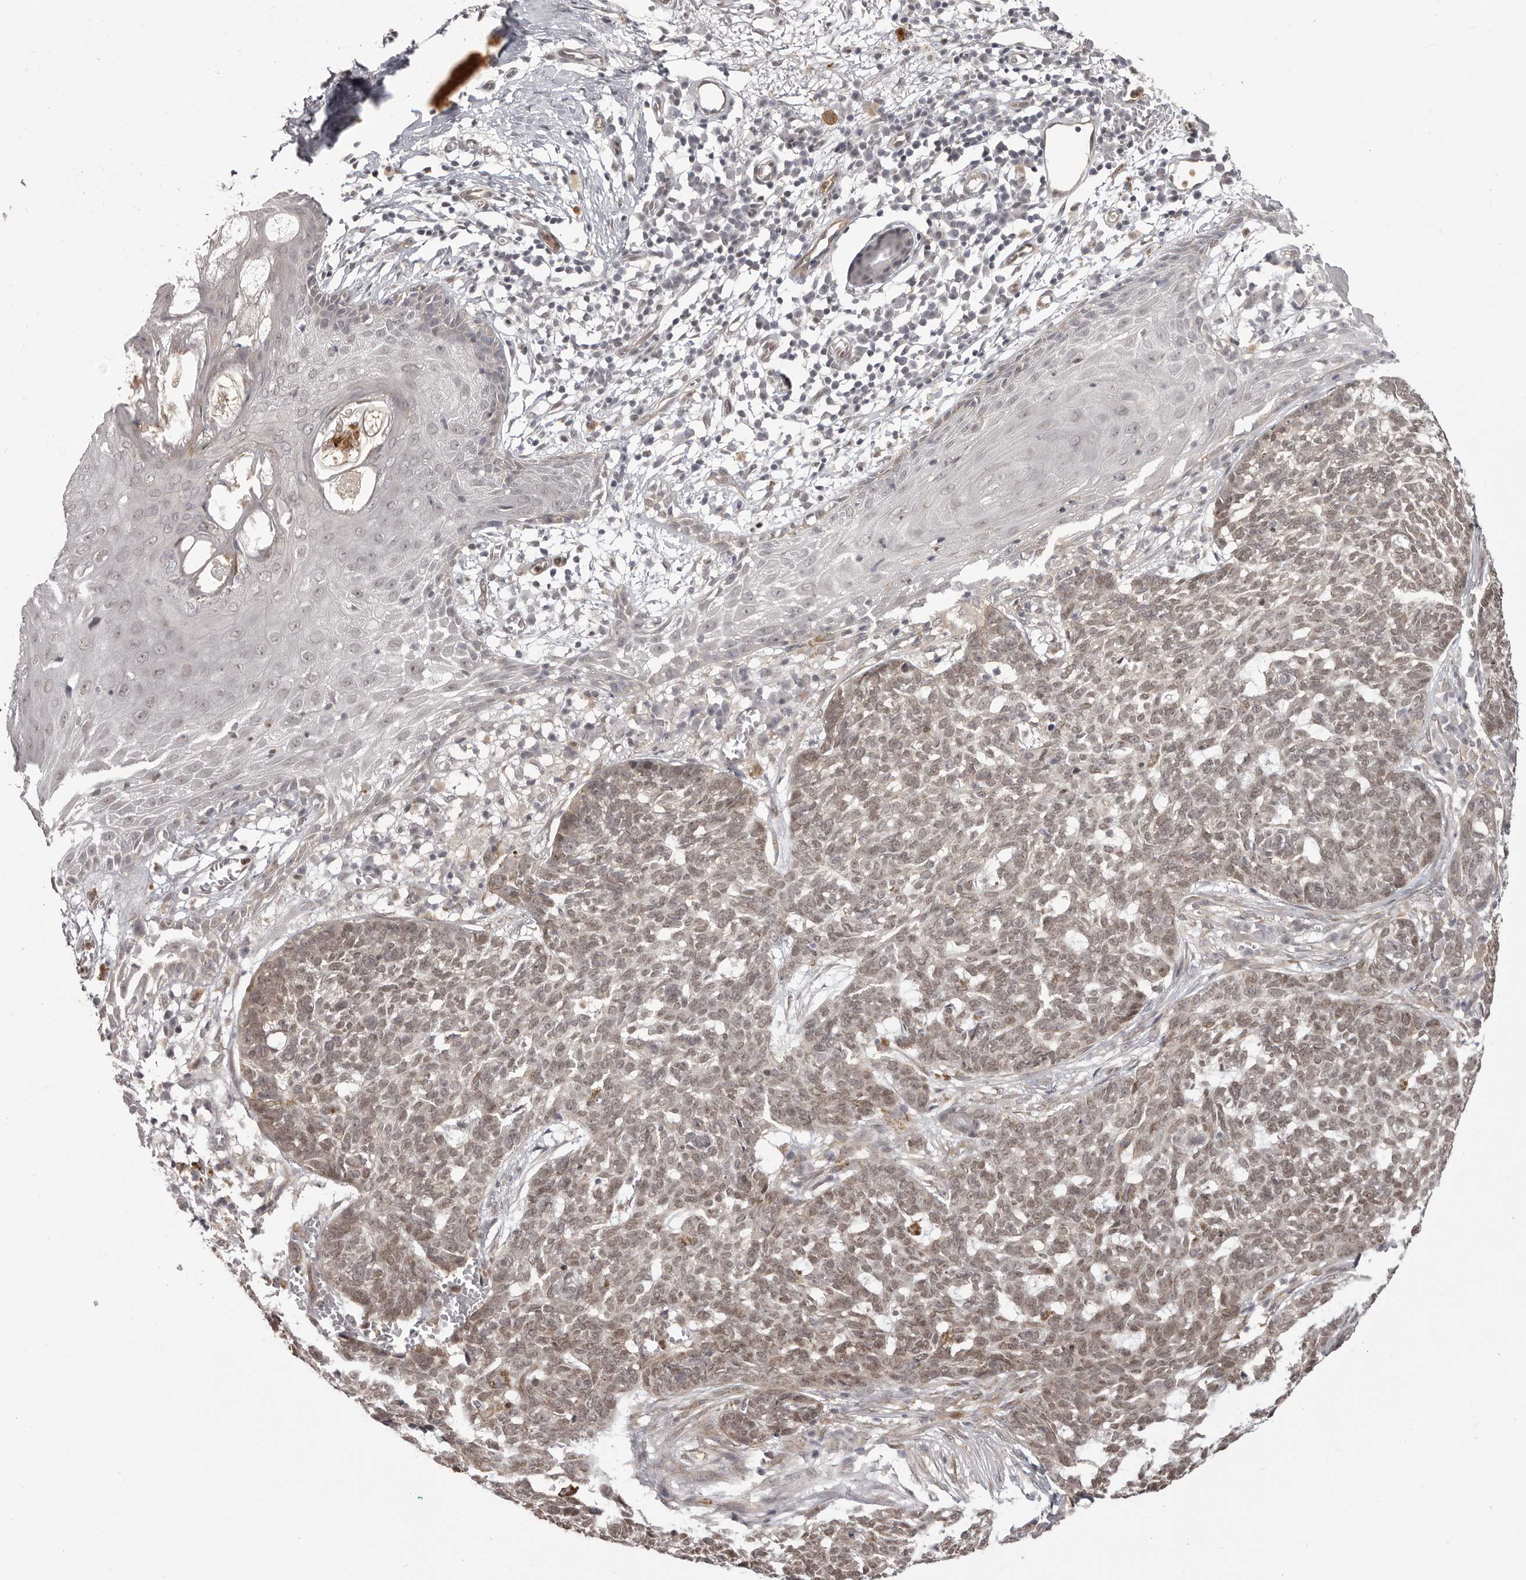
{"staining": {"intensity": "moderate", "quantity": ">75%", "location": "nuclear"}, "tissue": "skin cancer", "cell_type": "Tumor cells", "image_type": "cancer", "snomed": [{"axis": "morphology", "description": "Basal cell carcinoma"}, {"axis": "topography", "description": "Skin"}], "caption": "Moderate nuclear protein positivity is appreciated in approximately >75% of tumor cells in skin cancer.", "gene": "RNF2", "patient": {"sex": "male", "age": 85}}